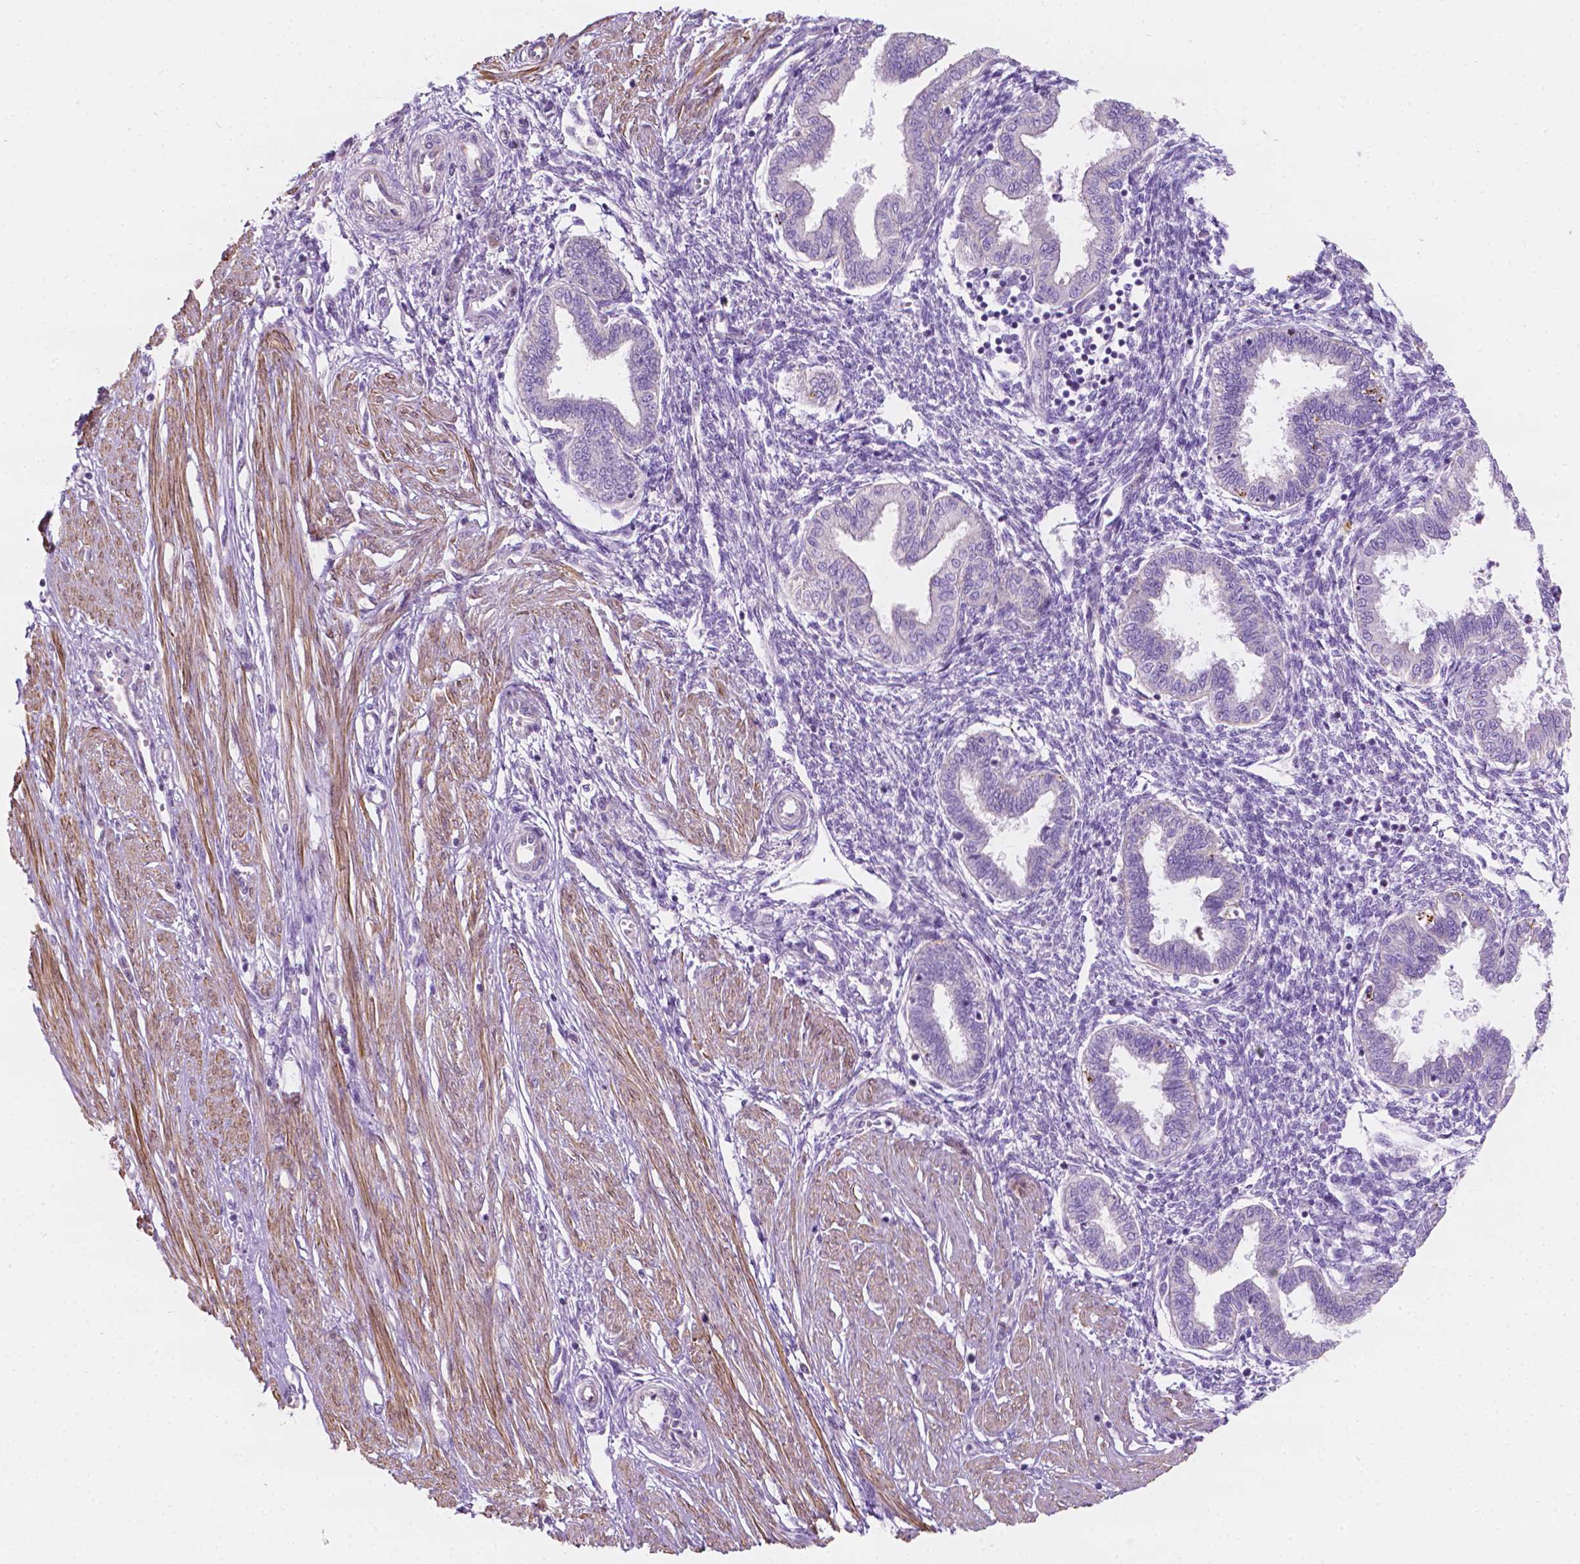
{"staining": {"intensity": "negative", "quantity": "none", "location": "none"}, "tissue": "endometrium", "cell_type": "Cells in endometrial stroma", "image_type": "normal", "snomed": [{"axis": "morphology", "description": "Normal tissue, NOS"}, {"axis": "topography", "description": "Endometrium"}], "caption": "An image of endometrium stained for a protein displays no brown staining in cells in endometrial stroma. (DAB (3,3'-diaminobenzidine) immunohistochemistry visualized using brightfield microscopy, high magnification).", "gene": "NOS1AP", "patient": {"sex": "female", "age": 33}}